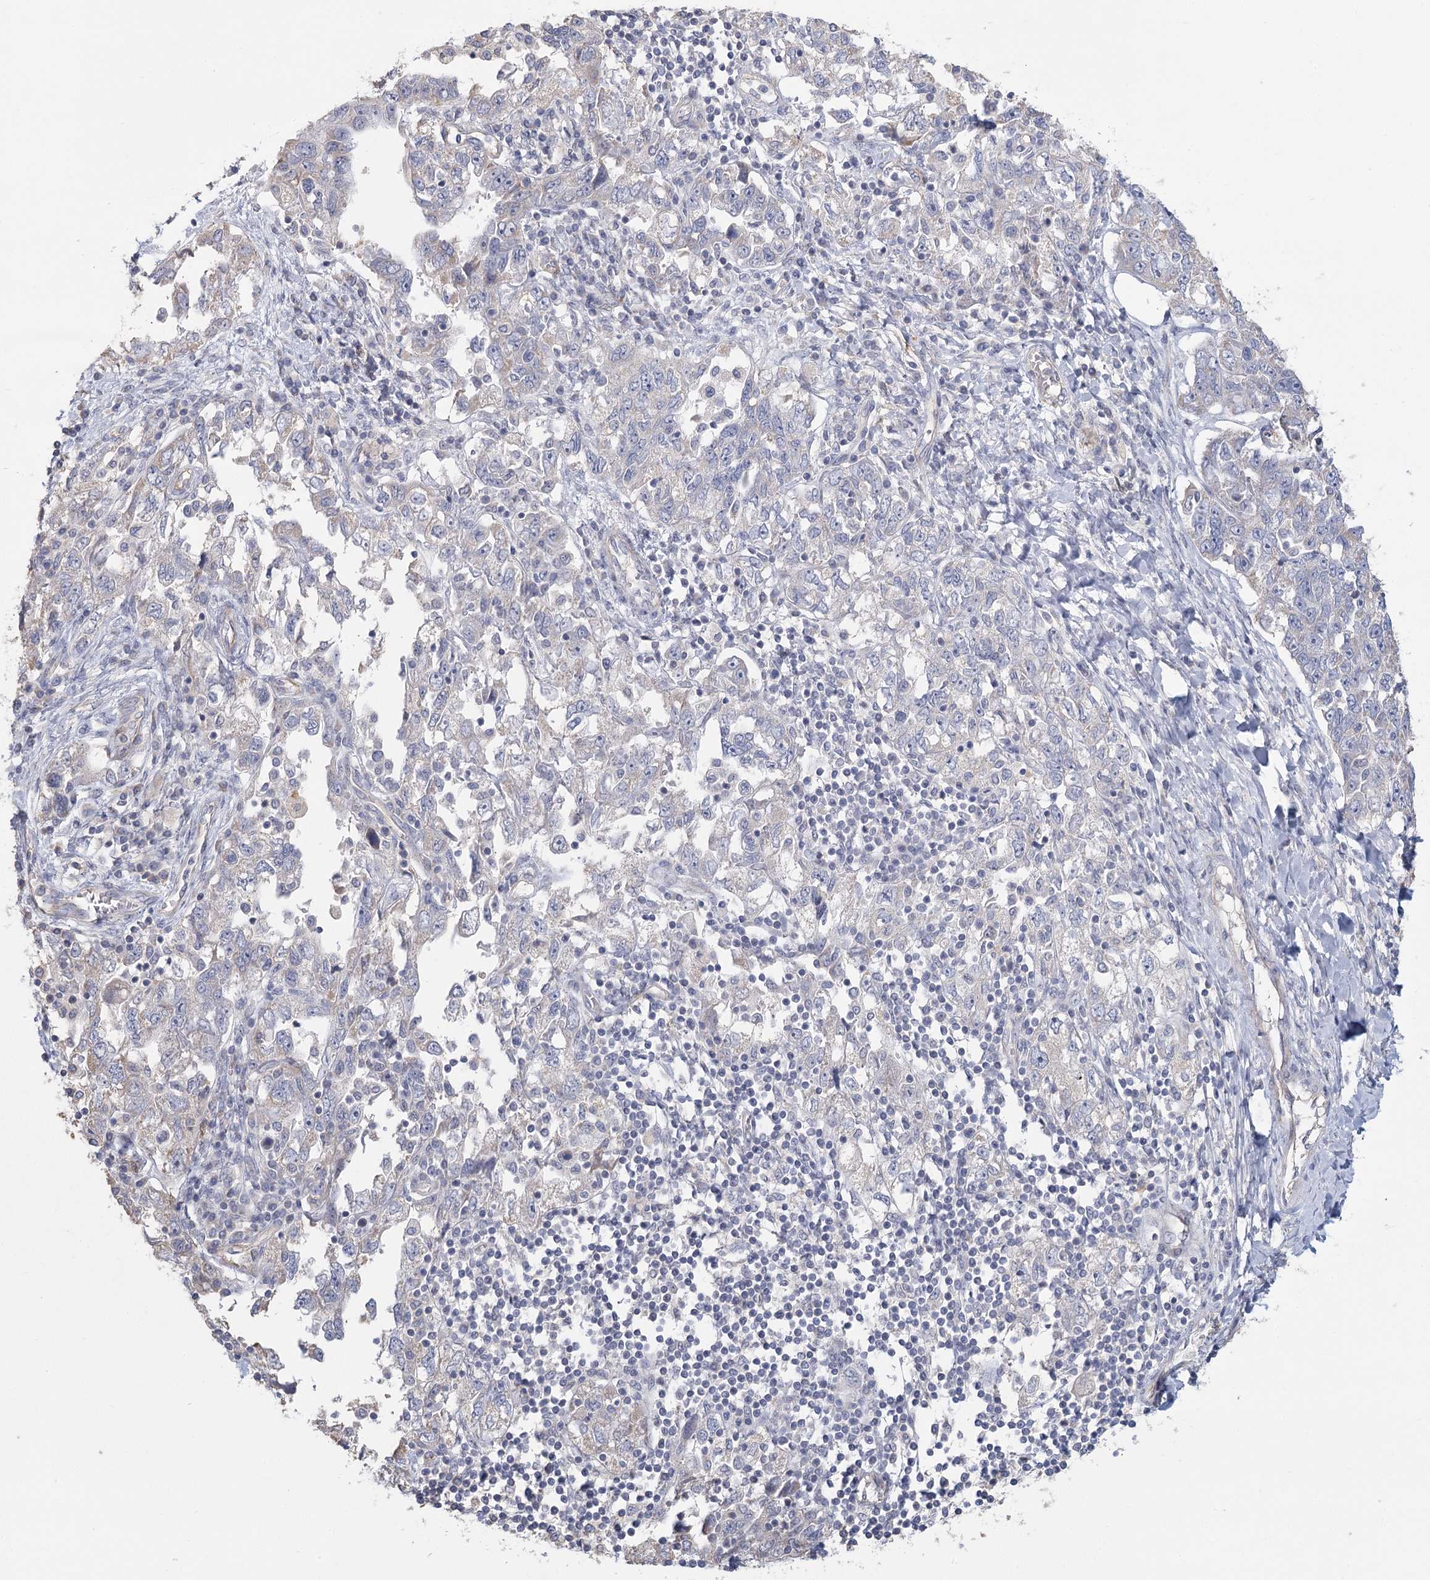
{"staining": {"intensity": "negative", "quantity": "none", "location": "none"}, "tissue": "ovarian cancer", "cell_type": "Tumor cells", "image_type": "cancer", "snomed": [{"axis": "morphology", "description": "Carcinoma, NOS"}, {"axis": "morphology", "description": "Cystadenocarcinoma, serous, NOS"}, {"axis": "topography", "description": "Ovary"}], "caption": "This is an IHC micrograph of serous cystadenocarcinoma (ovarian). There is no staining in tumor cells.", "gene": "CNTLN", "patient": {"sex": "female", "age": 69}}